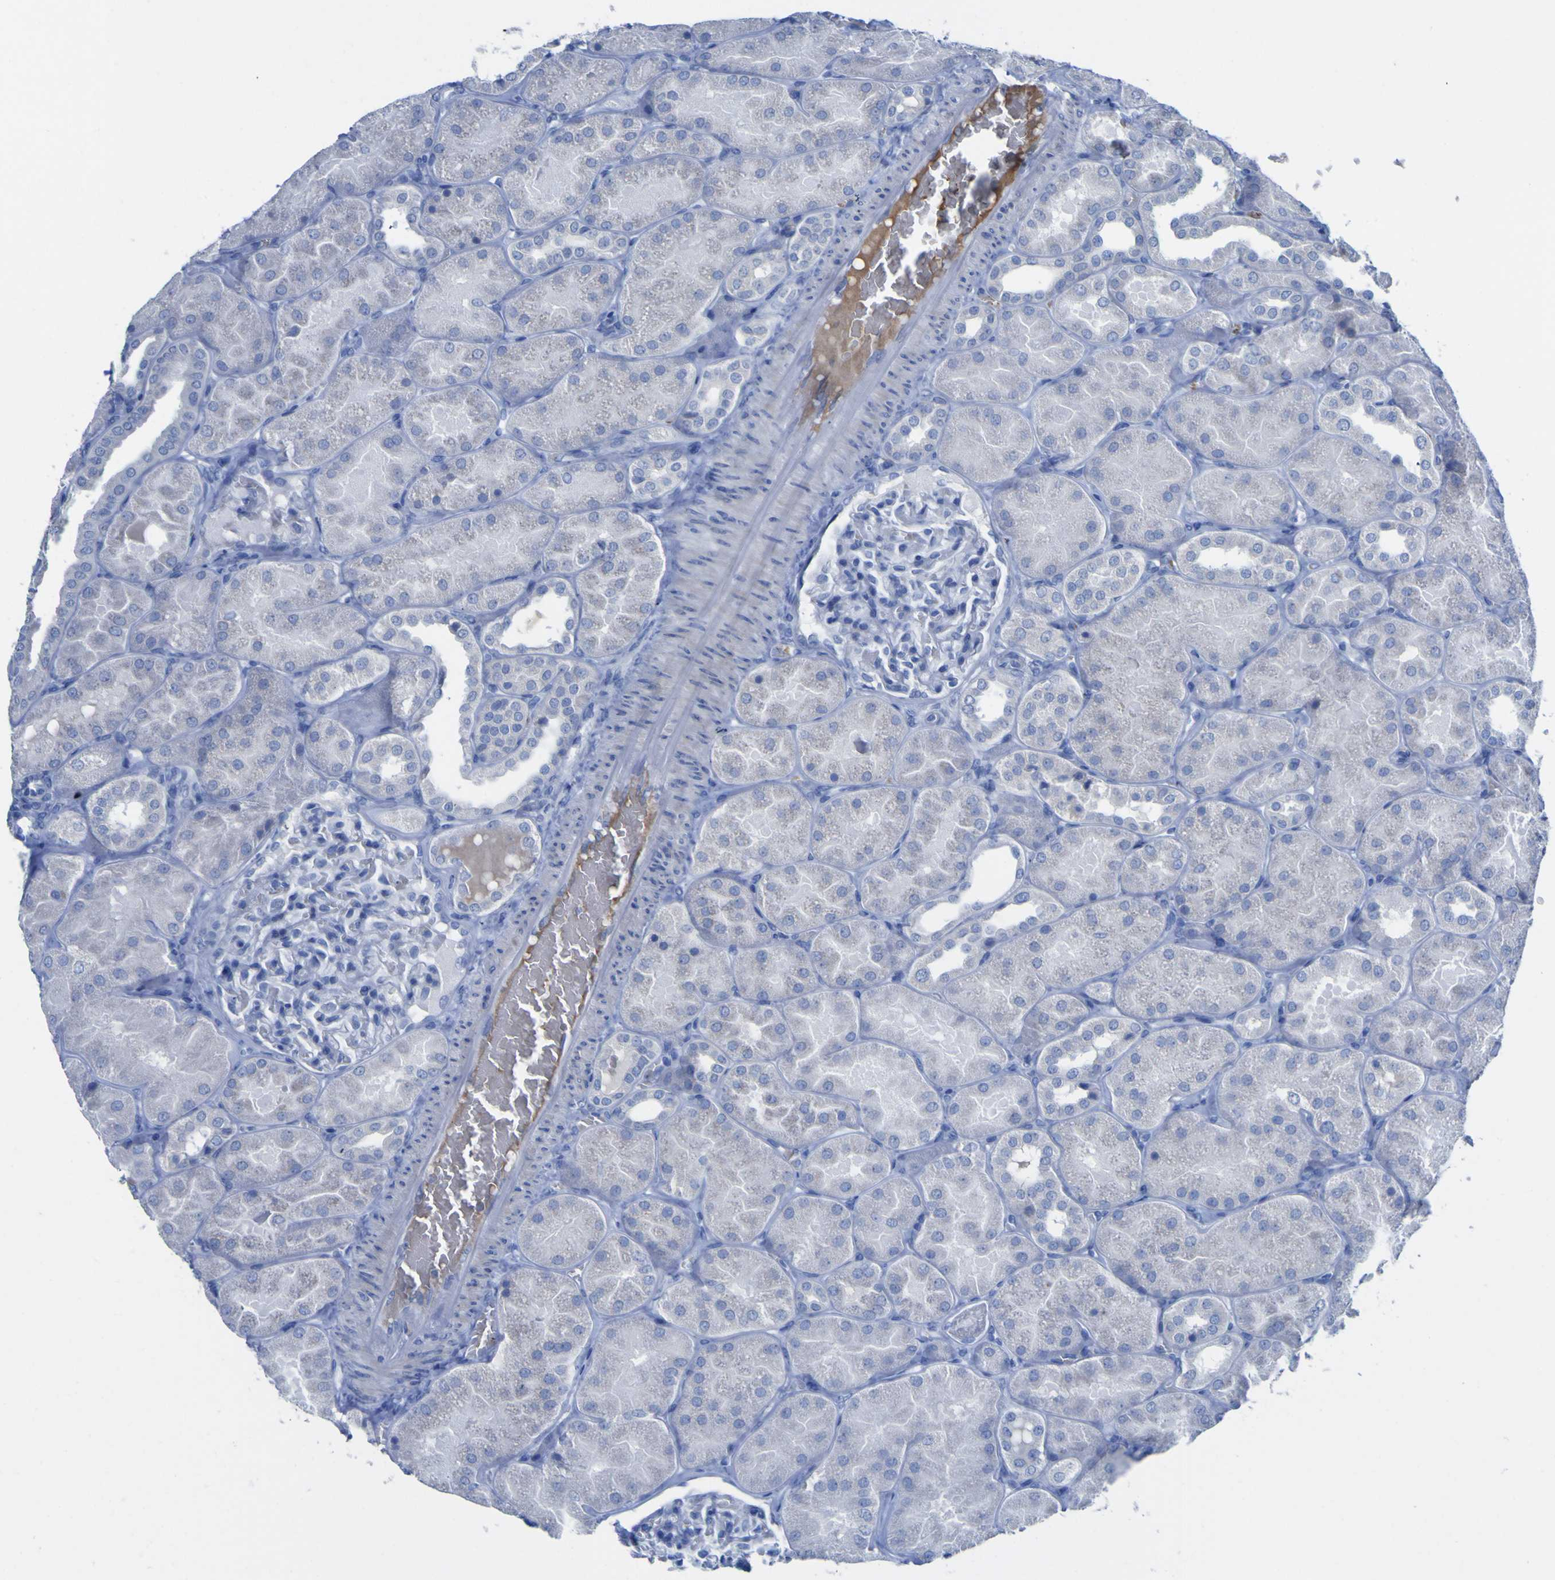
{"staining": {"intensity": "negative", "quantity": "none", "location": "none"}, "tissue": "kidney", "cell_type": "Cells in glomeruli", "image_type": "normal", "snomed": [{"axis": "morphology", "description": "Normal tissue, NOS"}, {"axis": "topography", "description": "Kidney"}], "caption": "This histopathology image is of normal kidney stained with IHC to label a protein in brown with the nuclei are counter-stained blue. There is no expression in cells in glomeruli.", "gene": "GCM1", "patient": {"sex": "male", "age": 28}}